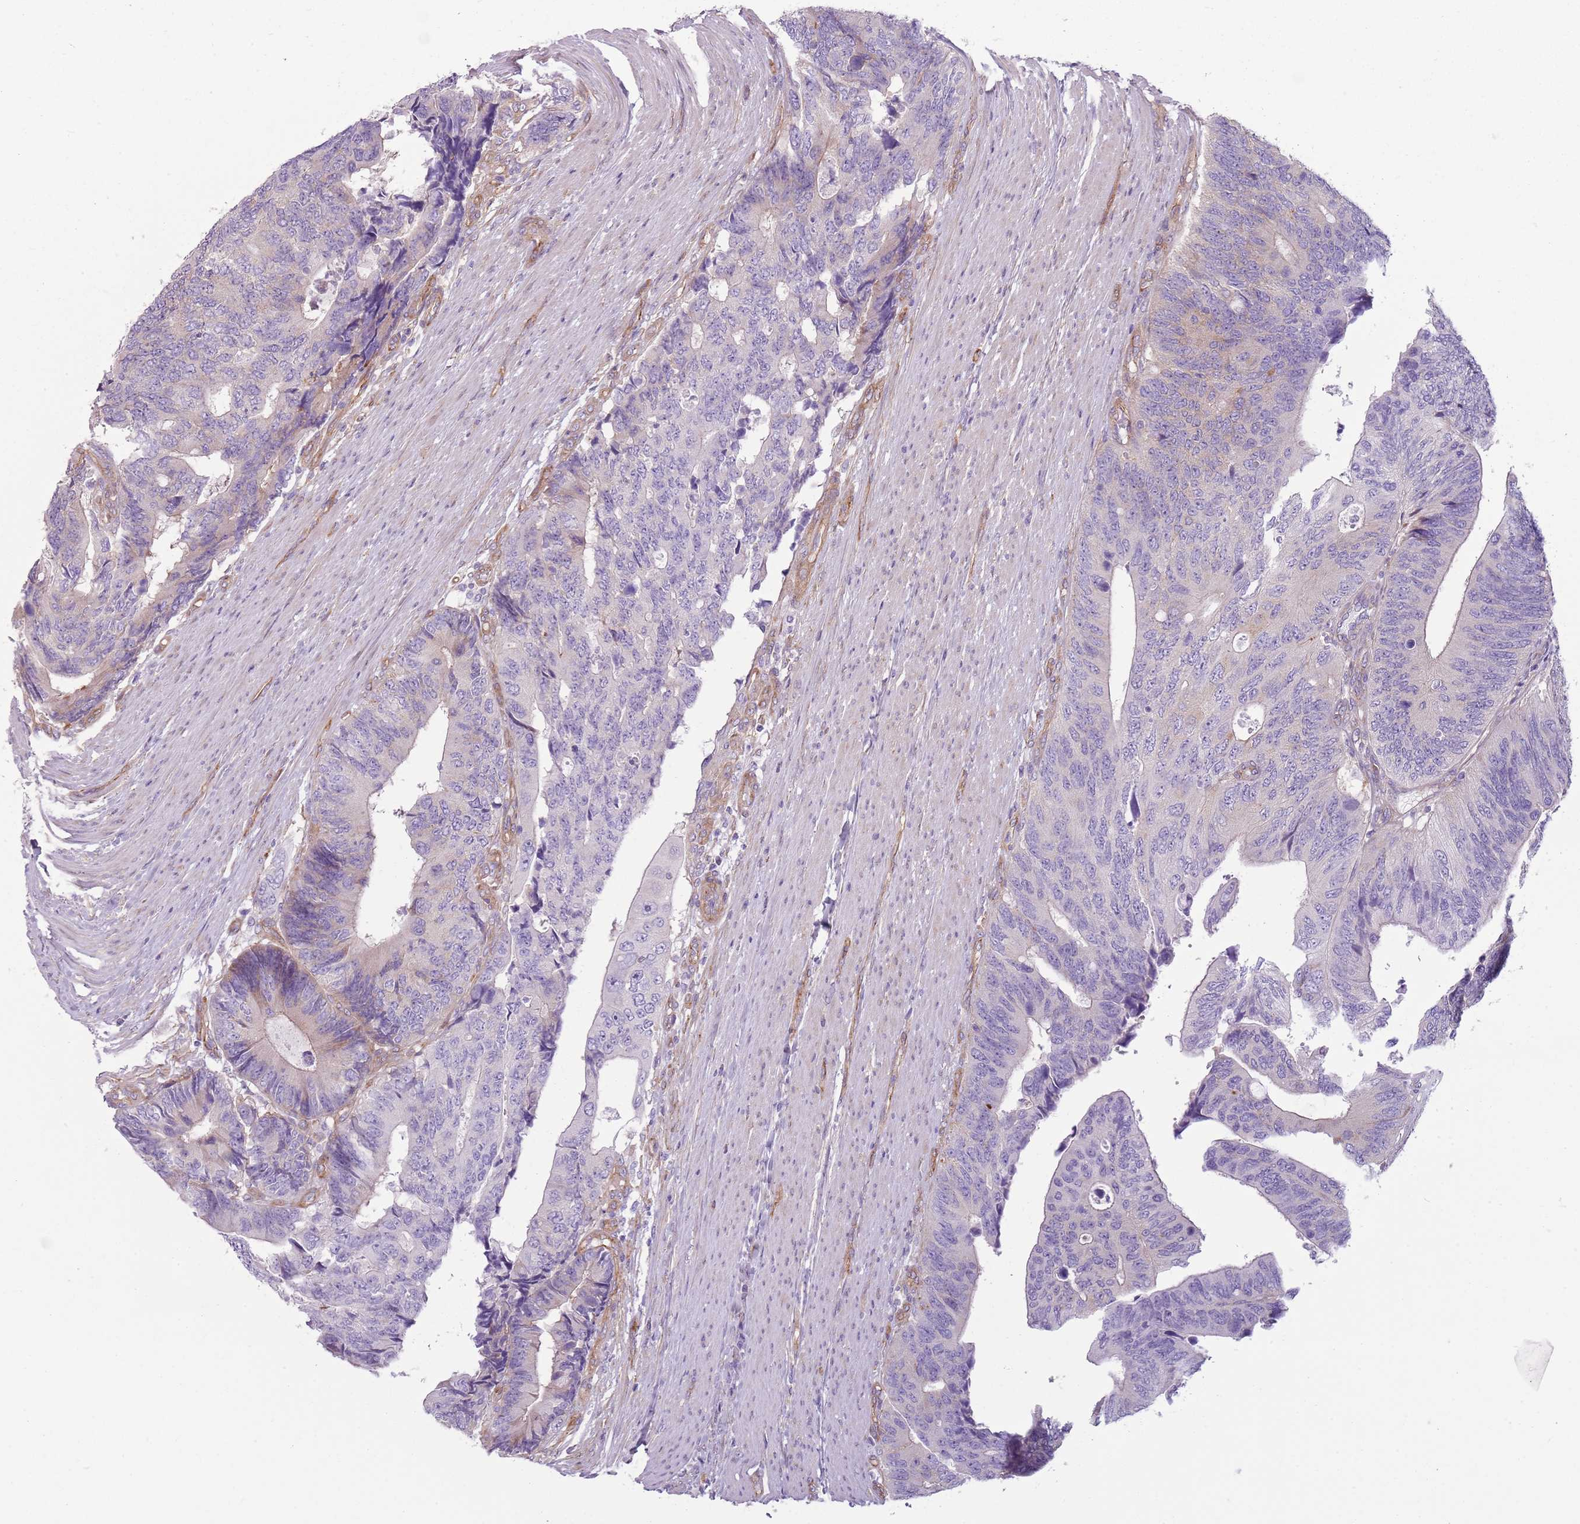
{"staining": {"intensity": "weak", "quantity": "<25%", "location": "cytoplasmic/membranous"}, "tissue": "colorectal cancer", "cell_type": "Tumor cells", "image_type": "cancer", "snomed": [{"axis": "morphology", "description": "Adenocarcinoma, NOS"}, {"axis": "topography", "description": "Colon"}], "caption": "This is an IHC histopathology image of colorectal cancer. There is no positivity in tumor cells.", "gene": "SNX1", "patient": {"sex": "male", "age": 87}}